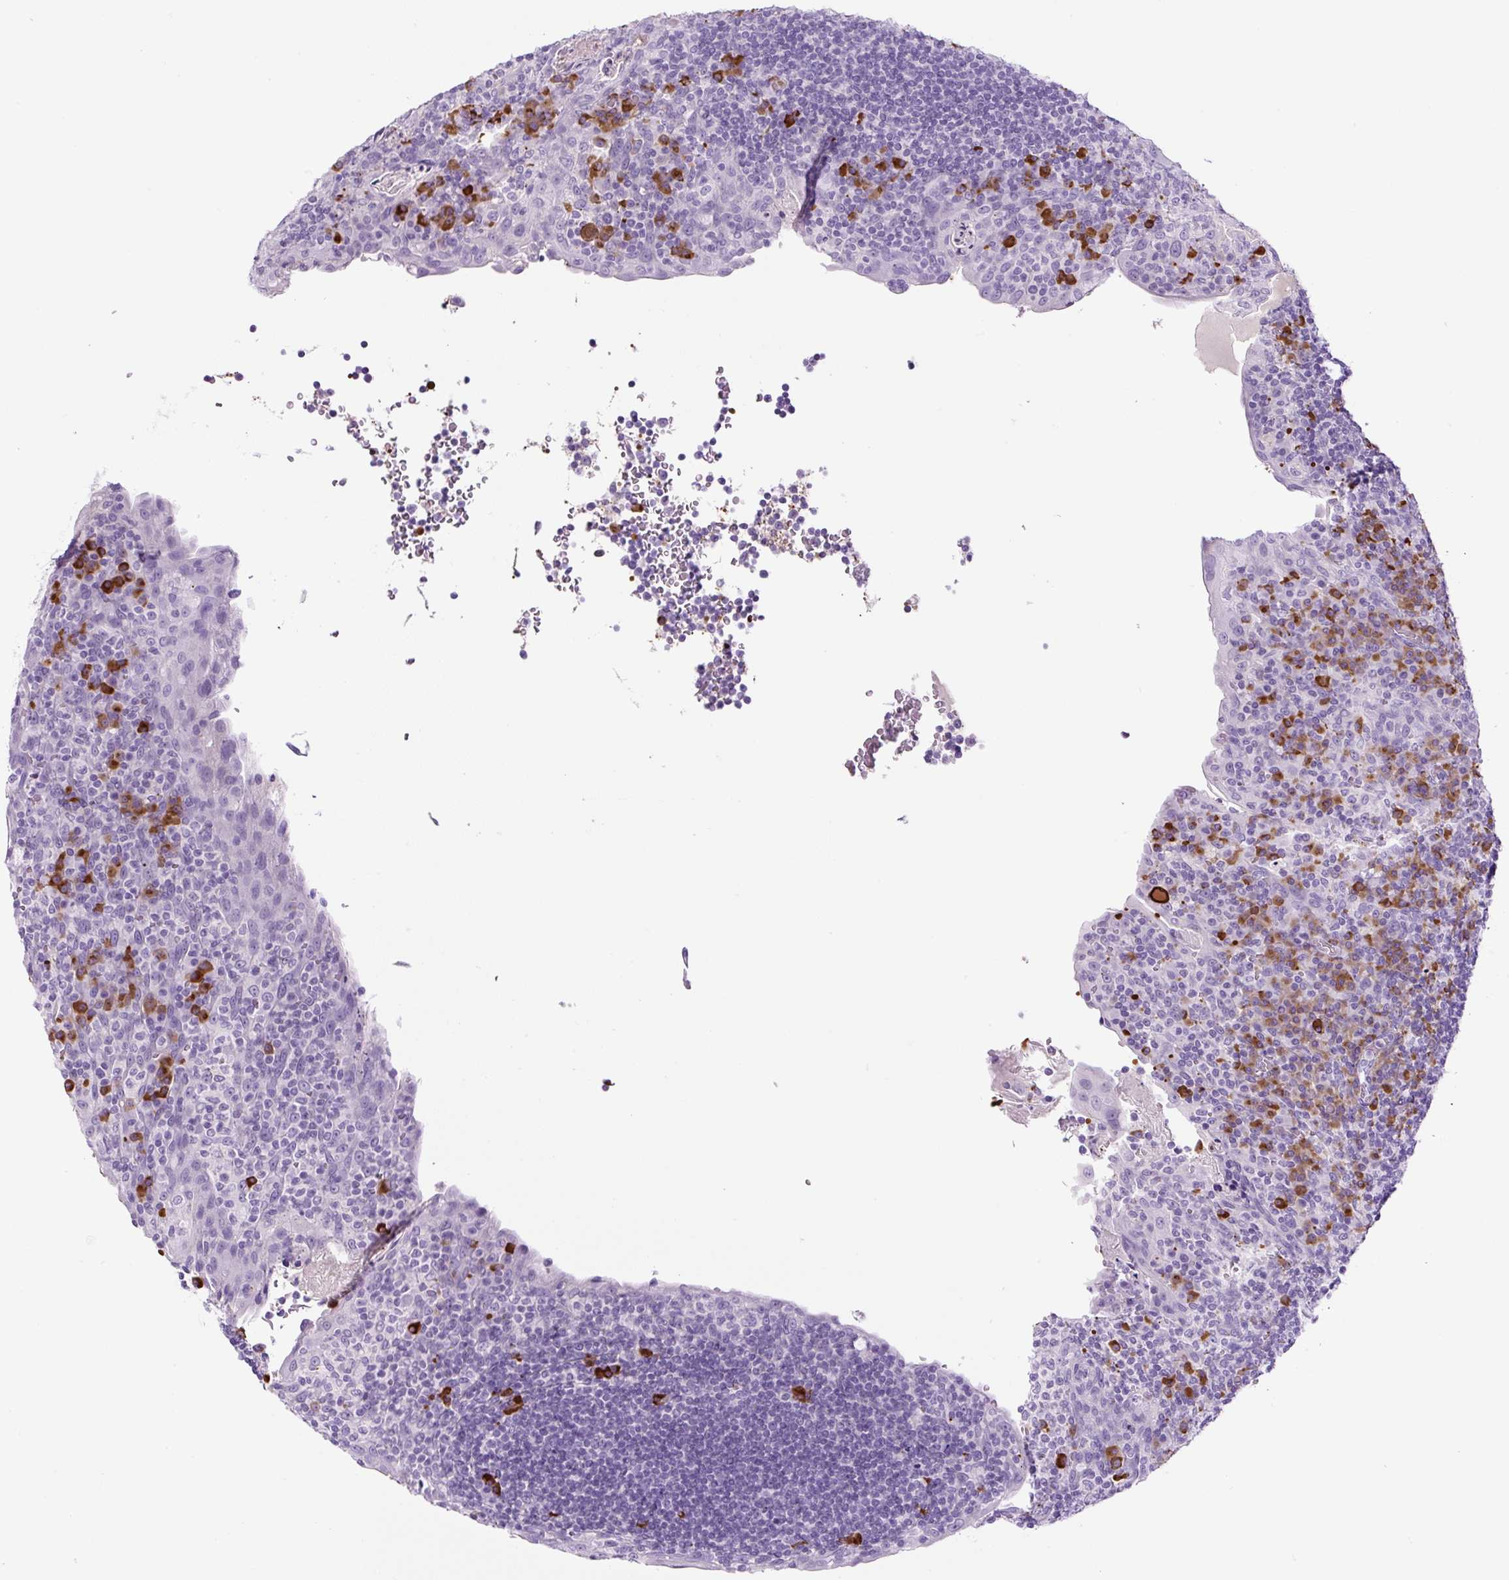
{"staining": {"intensity": "strong", "quantity": "<25%", "location": "cytoplasmic/membranous"}, "tissue": "tonsil", "cell_type": "Germinal center cells", "image_type": "normal", "snomed": [{"axis": "morphology", "description": "Normal tissue, NOS"}, {"axis": "topography", "description": "Tonsil"}], "caption": "Protein positivity by immunohistochemistry displays strong cytoplasmic/membranous positivity in about <25% of germinal center cells in unremarkable tonsil.", "gene": "RNF212B", "patient": {"sex": "male", "age": 17}}